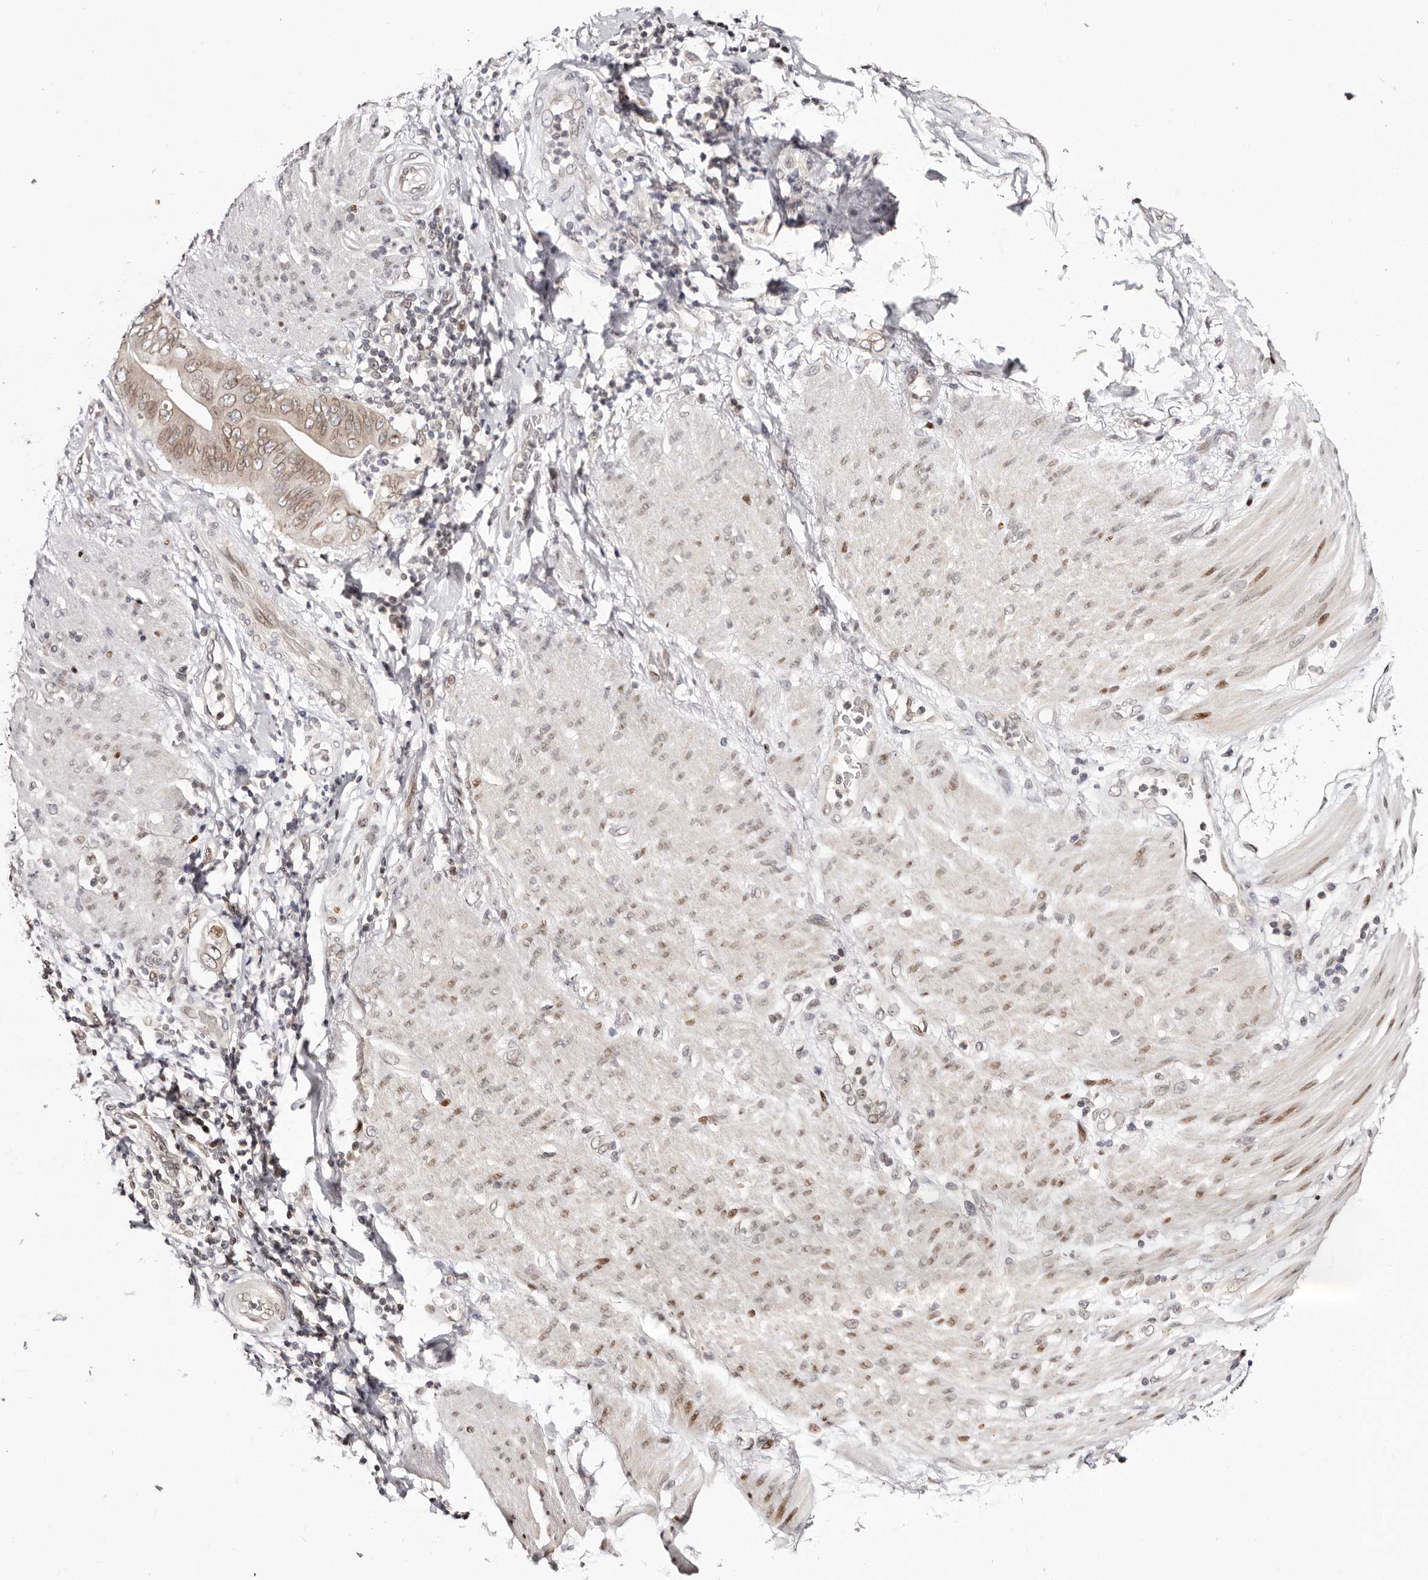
{"staining": {"intensity": "moderate", "quantity": "25%-75%", "location": "cytoplasmic/membranous,nuclear"}, "tissue": "stomach cancer", "cell_type": "Tumor cells", "image_type": "cancer", "snomed": [{"axis": "morphology", "description": "Adenocarcinoma, NOS"}, {"axis": "topography", "description": "Stomach"}], "caption": "Immunohistochemical staining of human stomach cancer (adenocarcinoma) shows medium levels of moderate cytoplasmic/membranous and nuclear protein expression in about 25%-75% of tumor cells.", "gene": "NUP153", "patient": {"sex": "female", "age": 73}}